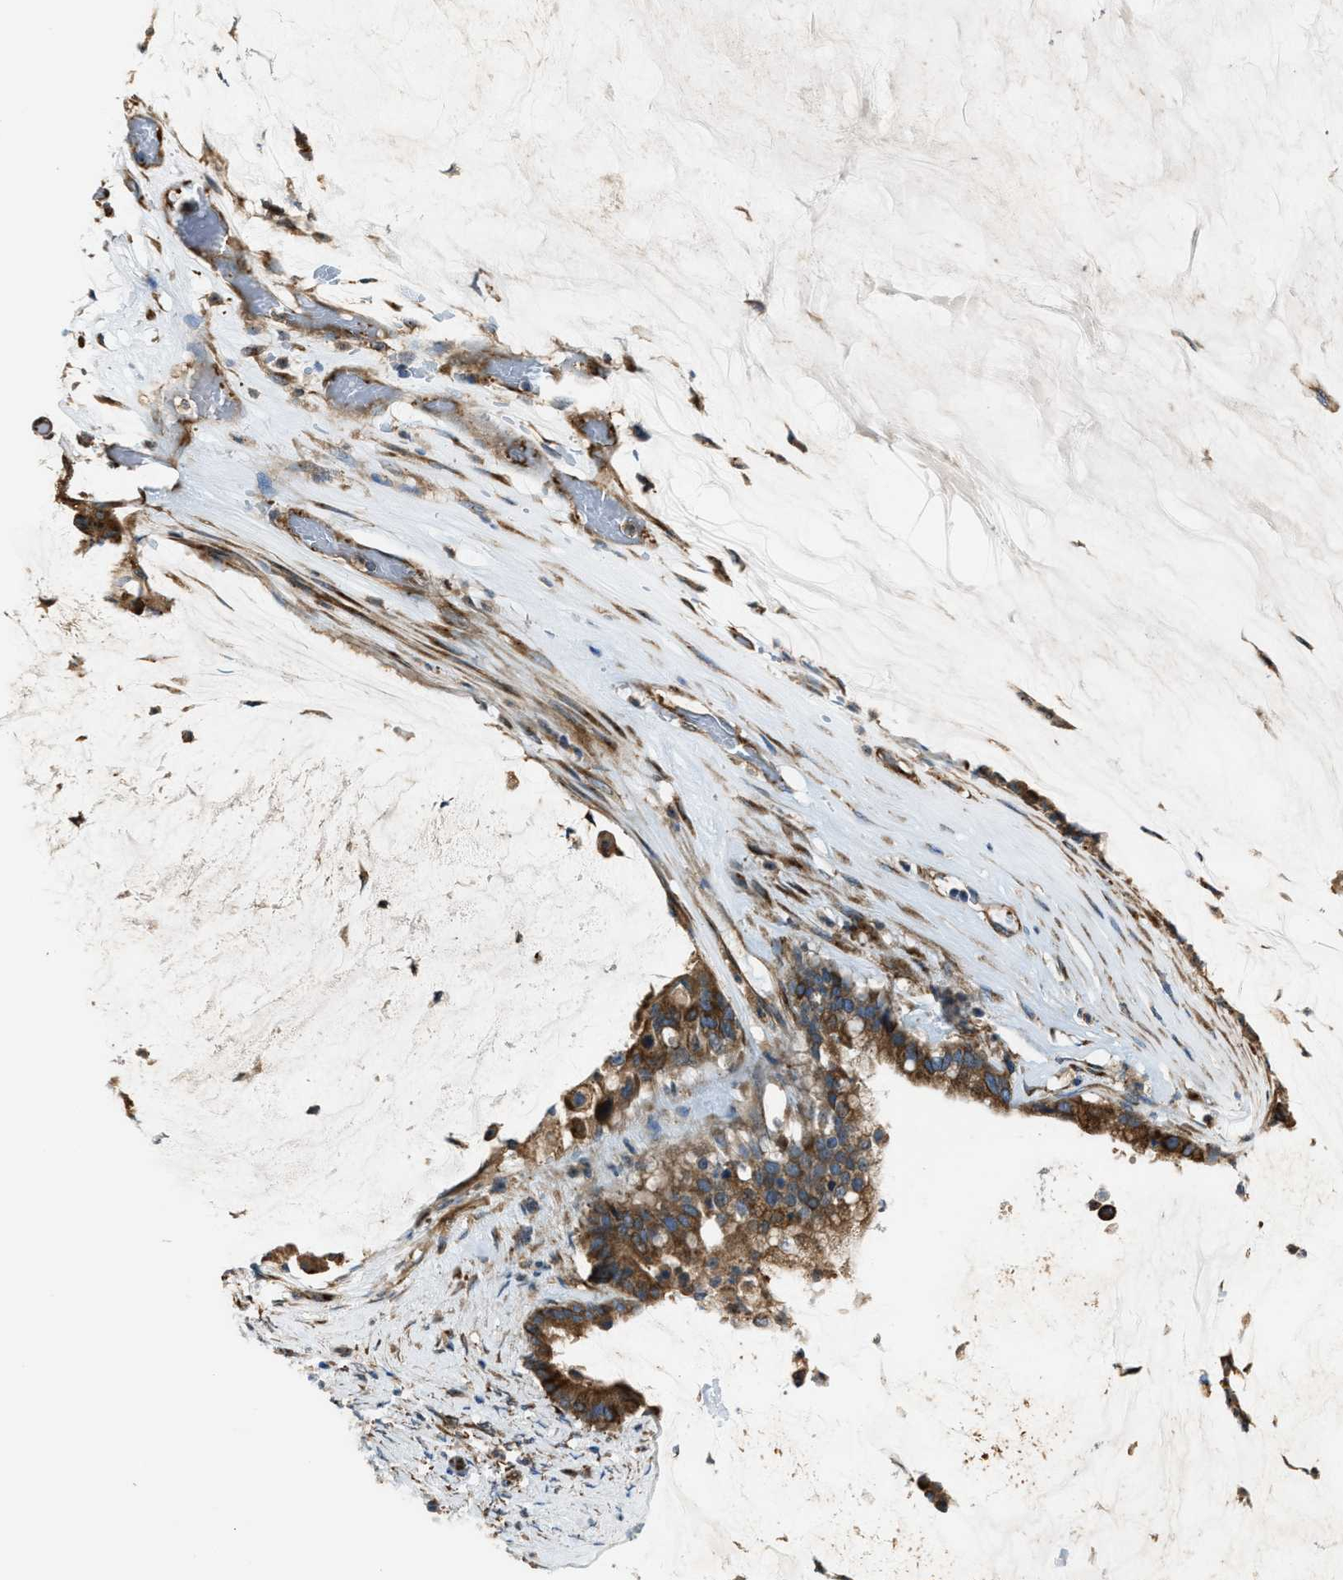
{"staining": {"intensity": "strong", "quantity": ">75%", "location": "cytoplasmic/membranous"}, "tissue": "pancreatic cancer", "cell_type": "Tumor cells", "image_type": "cancer", "snomed": [{"axis": "morphology", "description": "Adenocarcinoma, NOS"}, {"axis": "topography", "description": "Pancreas"}], "caption": "Protein staining exhibits strong cytoplasmic/membranous expression in about >75% of tumor cells in pancreatic cancer.", "gene": "TRPC1", "patient": {"sex": "male", "age": 41}}